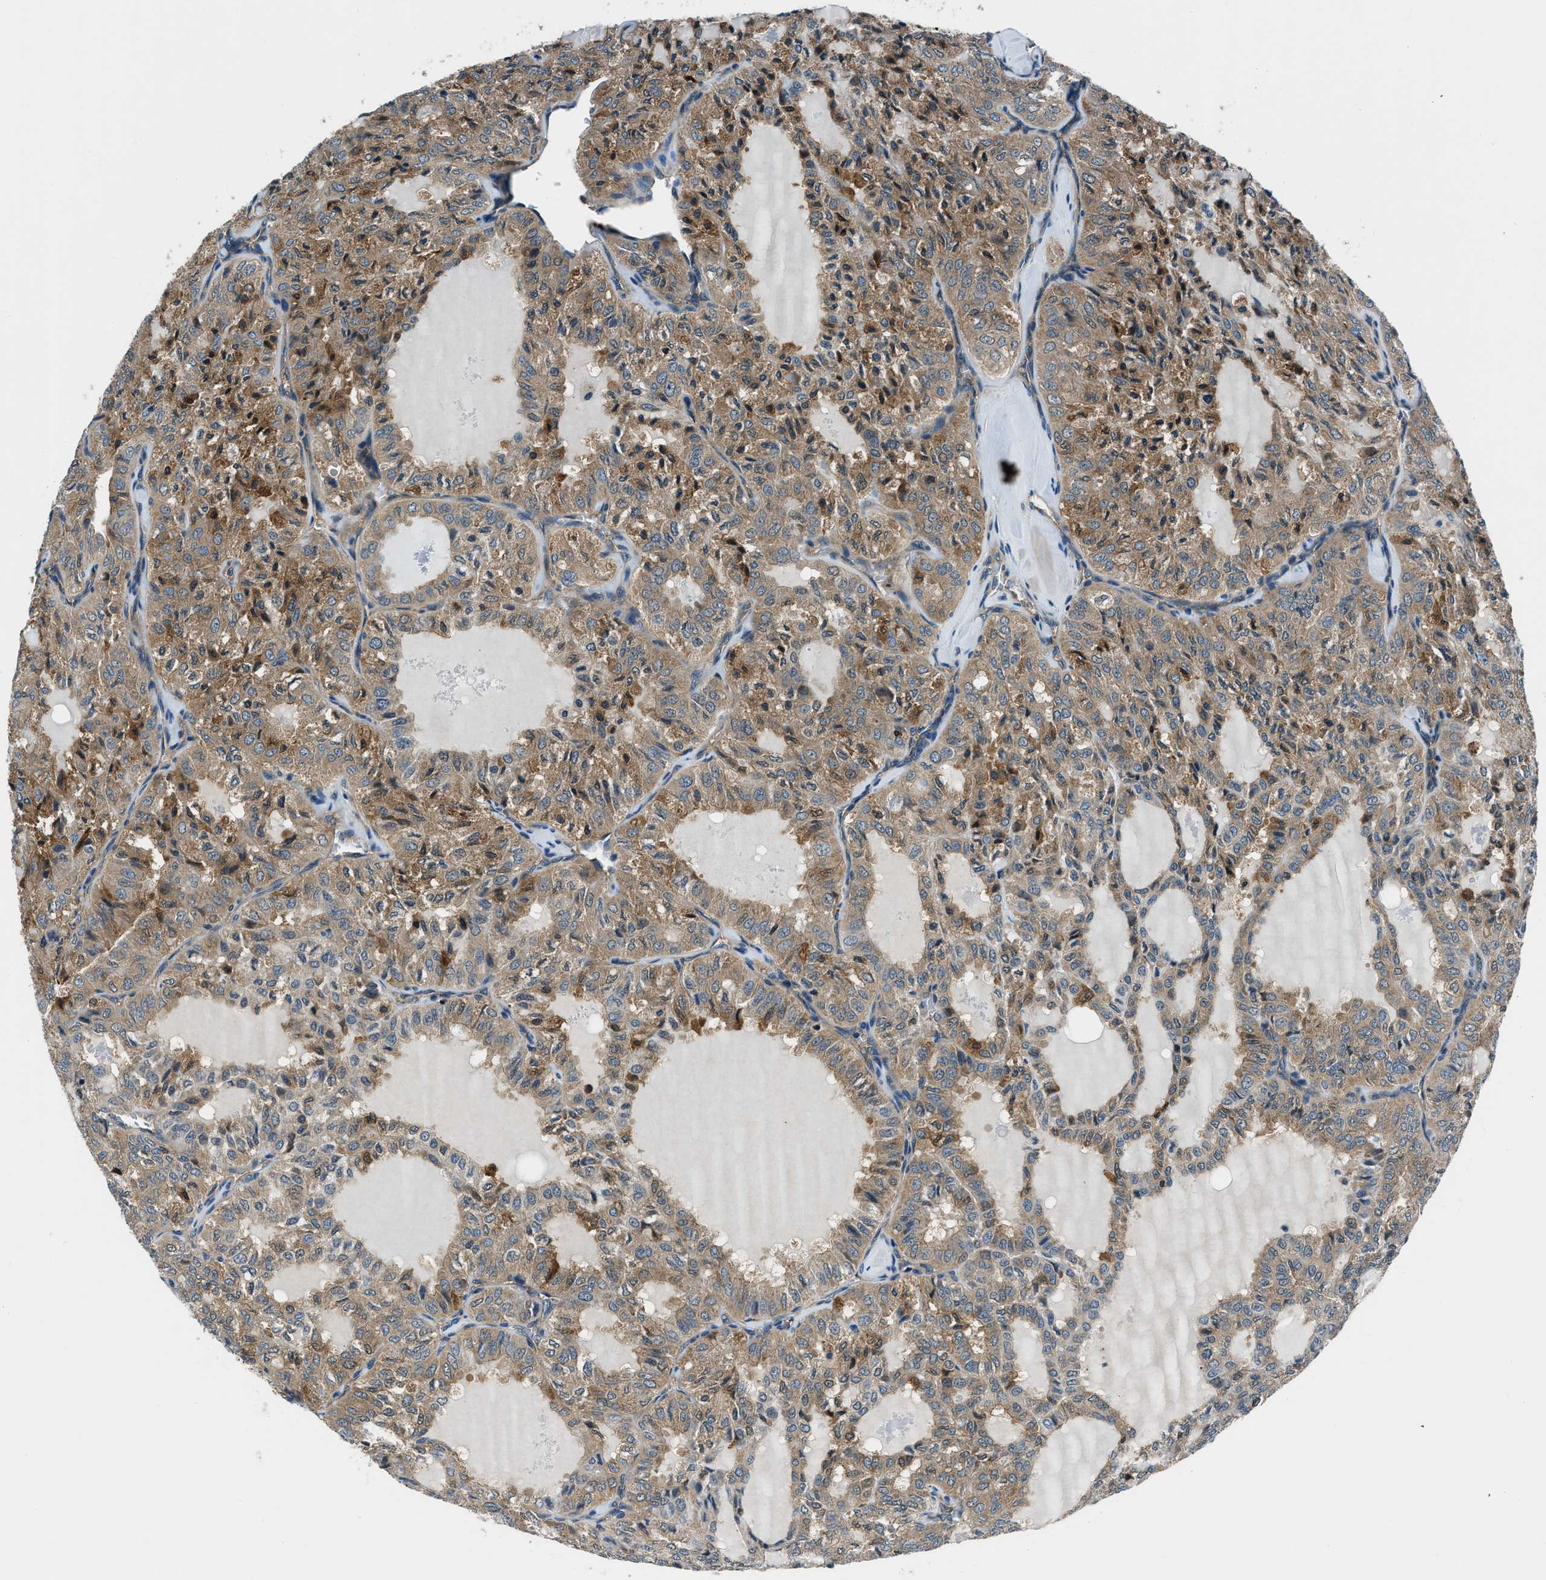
{"staining": {"intensity": "moderate", "quantity": ">75%", "location": "cytoplasmic/membranous"}, "tissue": "thyroid cancer", "cell_type": "Tumor cells", "image_type": "cancer", "snomed": [{"axis": "morphology", "description": "Follicular adenoma carcinoma, NOS"}, {"axis": "topography", "description": "Thyroid gland"}], "caption": "Protein expression analysis of human thyroid cancer (follicular adenoma carcinoma) reveals moderate cytoplasmic/membranous expression in about >75% of tumor cells.", "gene": "SLC19A2", "patient": {"sex": "male", "age": 75}}